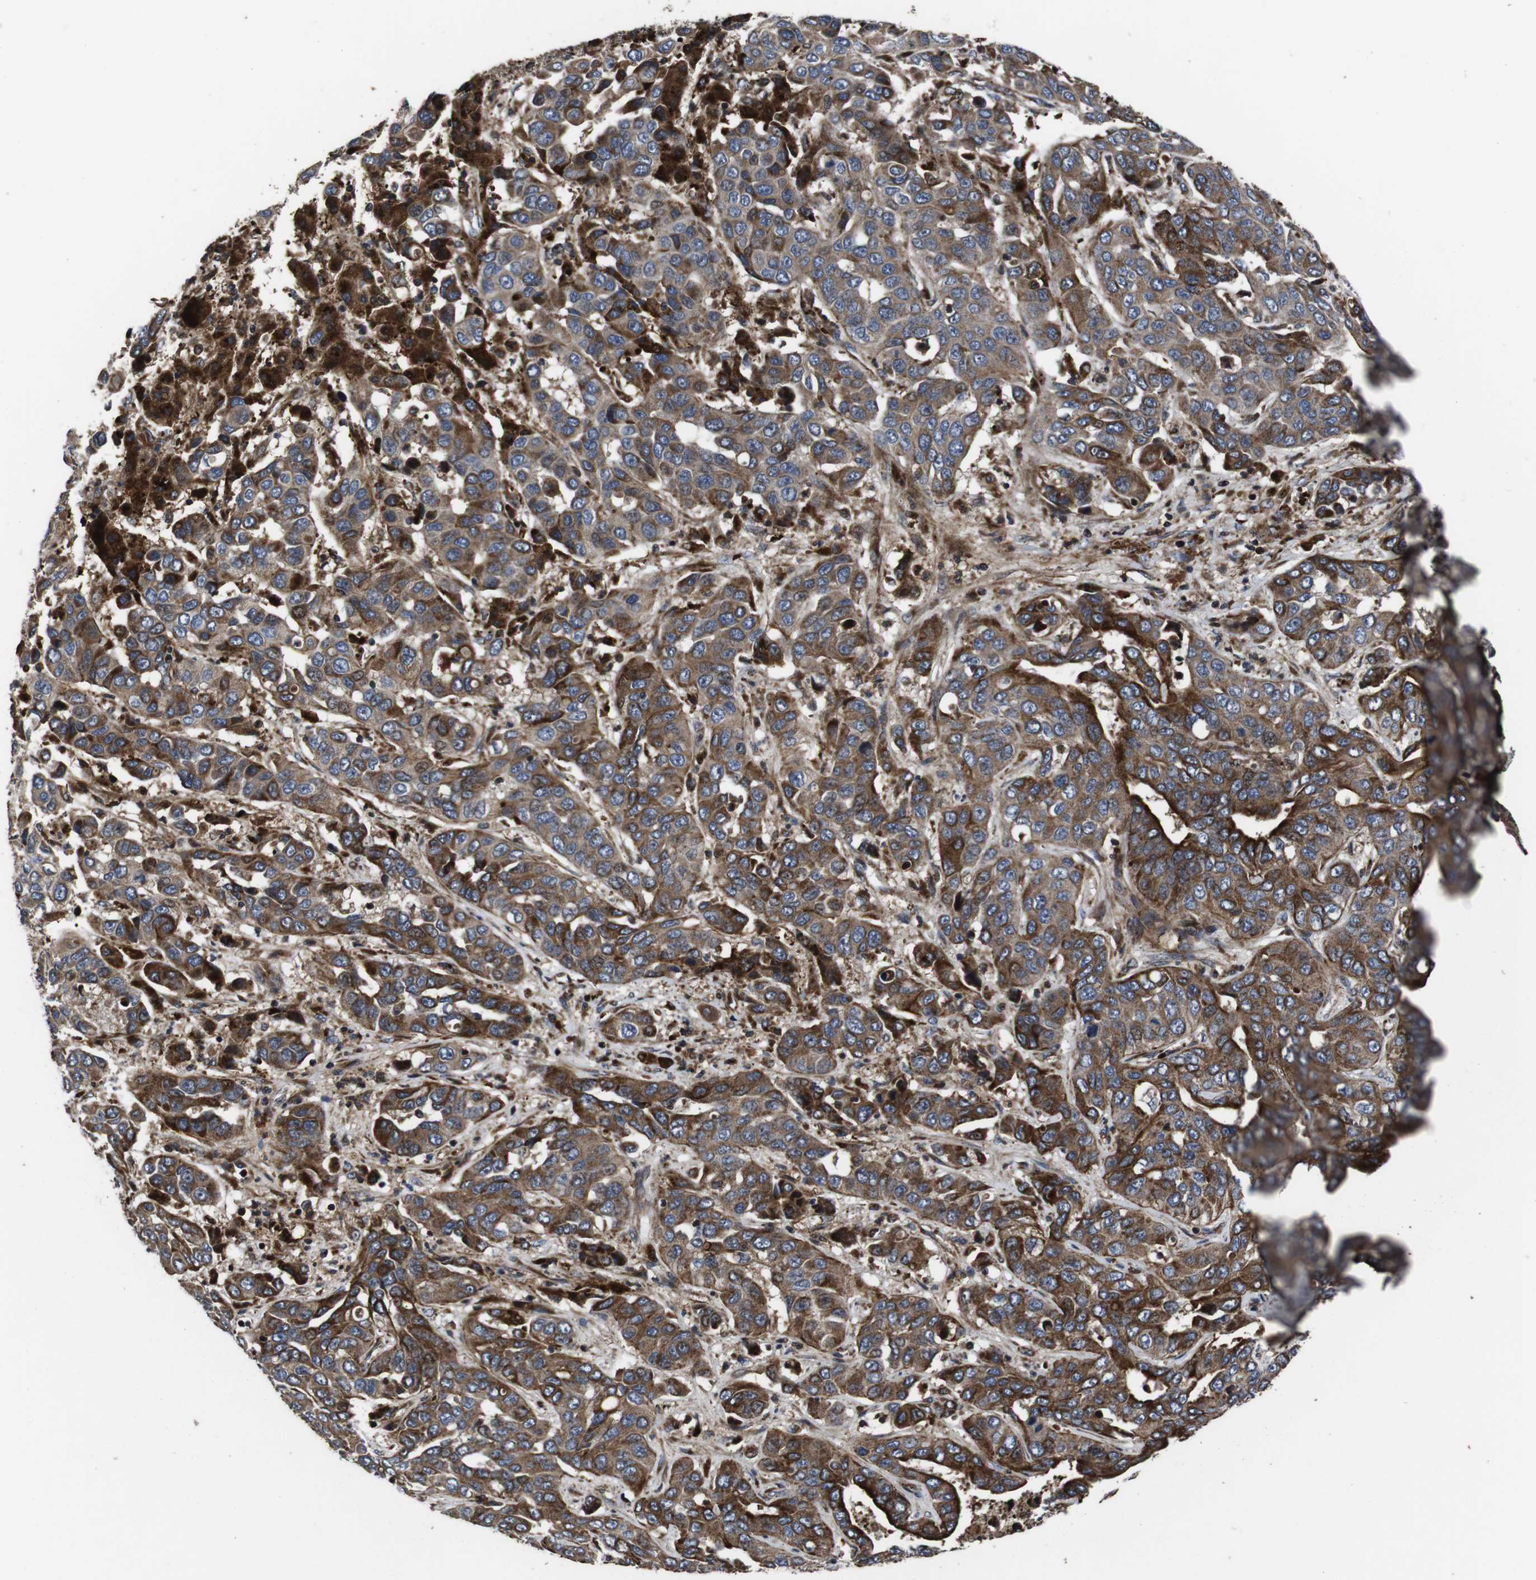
{"staining": {"intensity": "strong", "quantity": ">75%", "location": "cytoplasmic/membranous"}, "tissue": "liver cancer", "cell_type": "Tumor cells", "image_type": "cancer", "snomed": [{"axis": "morphology", "description": "Cholangiocarcinoma"}, {"axis": "topography", "description": "Liver"}], "caption": "Protein expression by IHC reveals strong cytoplasmic/membranous staining in approximately >75% of tumor cells in liver cancer.", "gene": "SMYD3", "patient": {"sex": "female", "age": 52}}